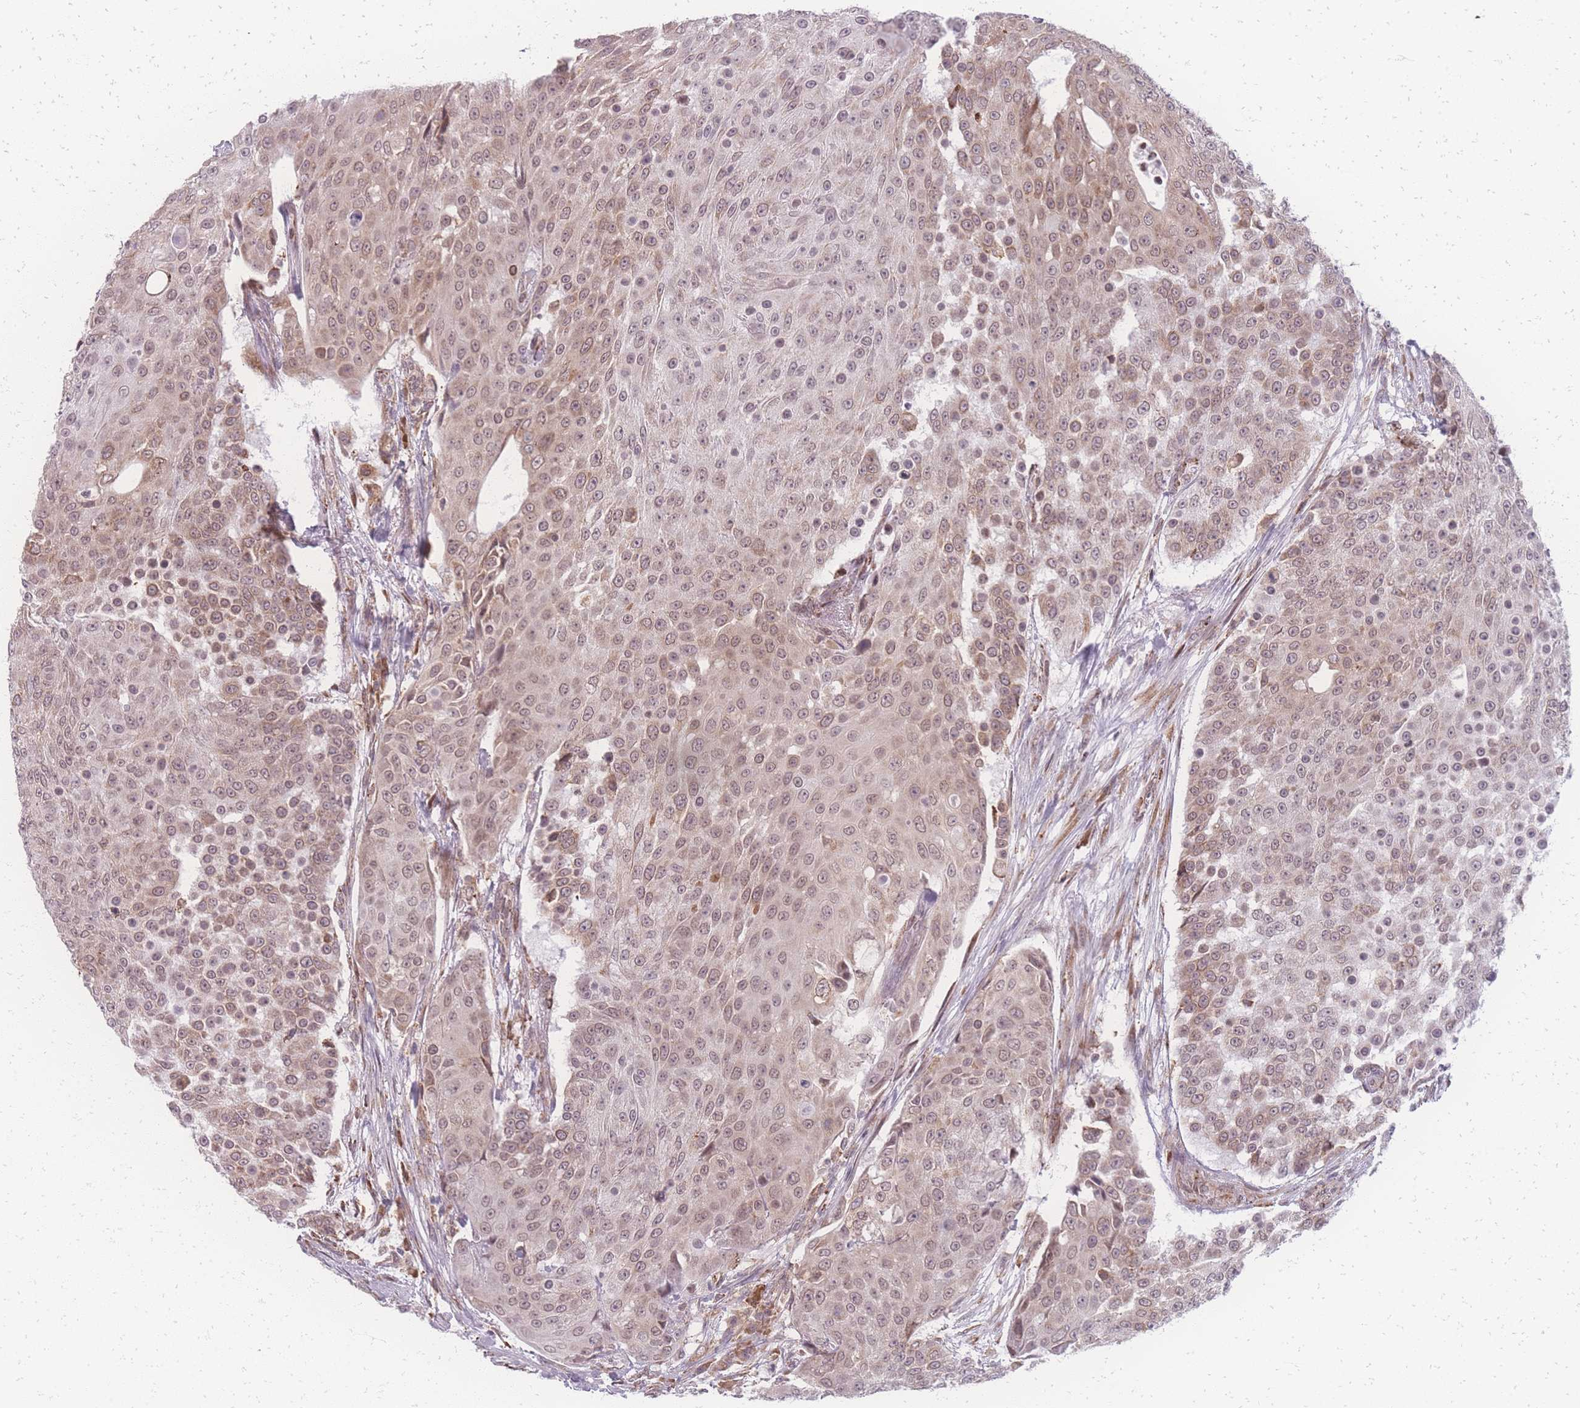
{"staining": {"intensity": "weak", "quantity": "25%-75%", "location": "nuclear"}, "tissue": "urothelial cancer", "cell_type": "Tumor cells", "image_type": "cancer", "snomed": [{"axis": "morphology", "description": "Urothelial carcinoma, High grade"}, {"axis": "topography", "description": "Urinary bladder"}], "caption": "There is low levels of weak nuclear staining in tumor cells of high-grade urothelial carcinoma, as demonstrated by immunohistochemical staining (brown color).", "gene": "ZC3H13", "patient": {"sex": "female", "age": 63}}